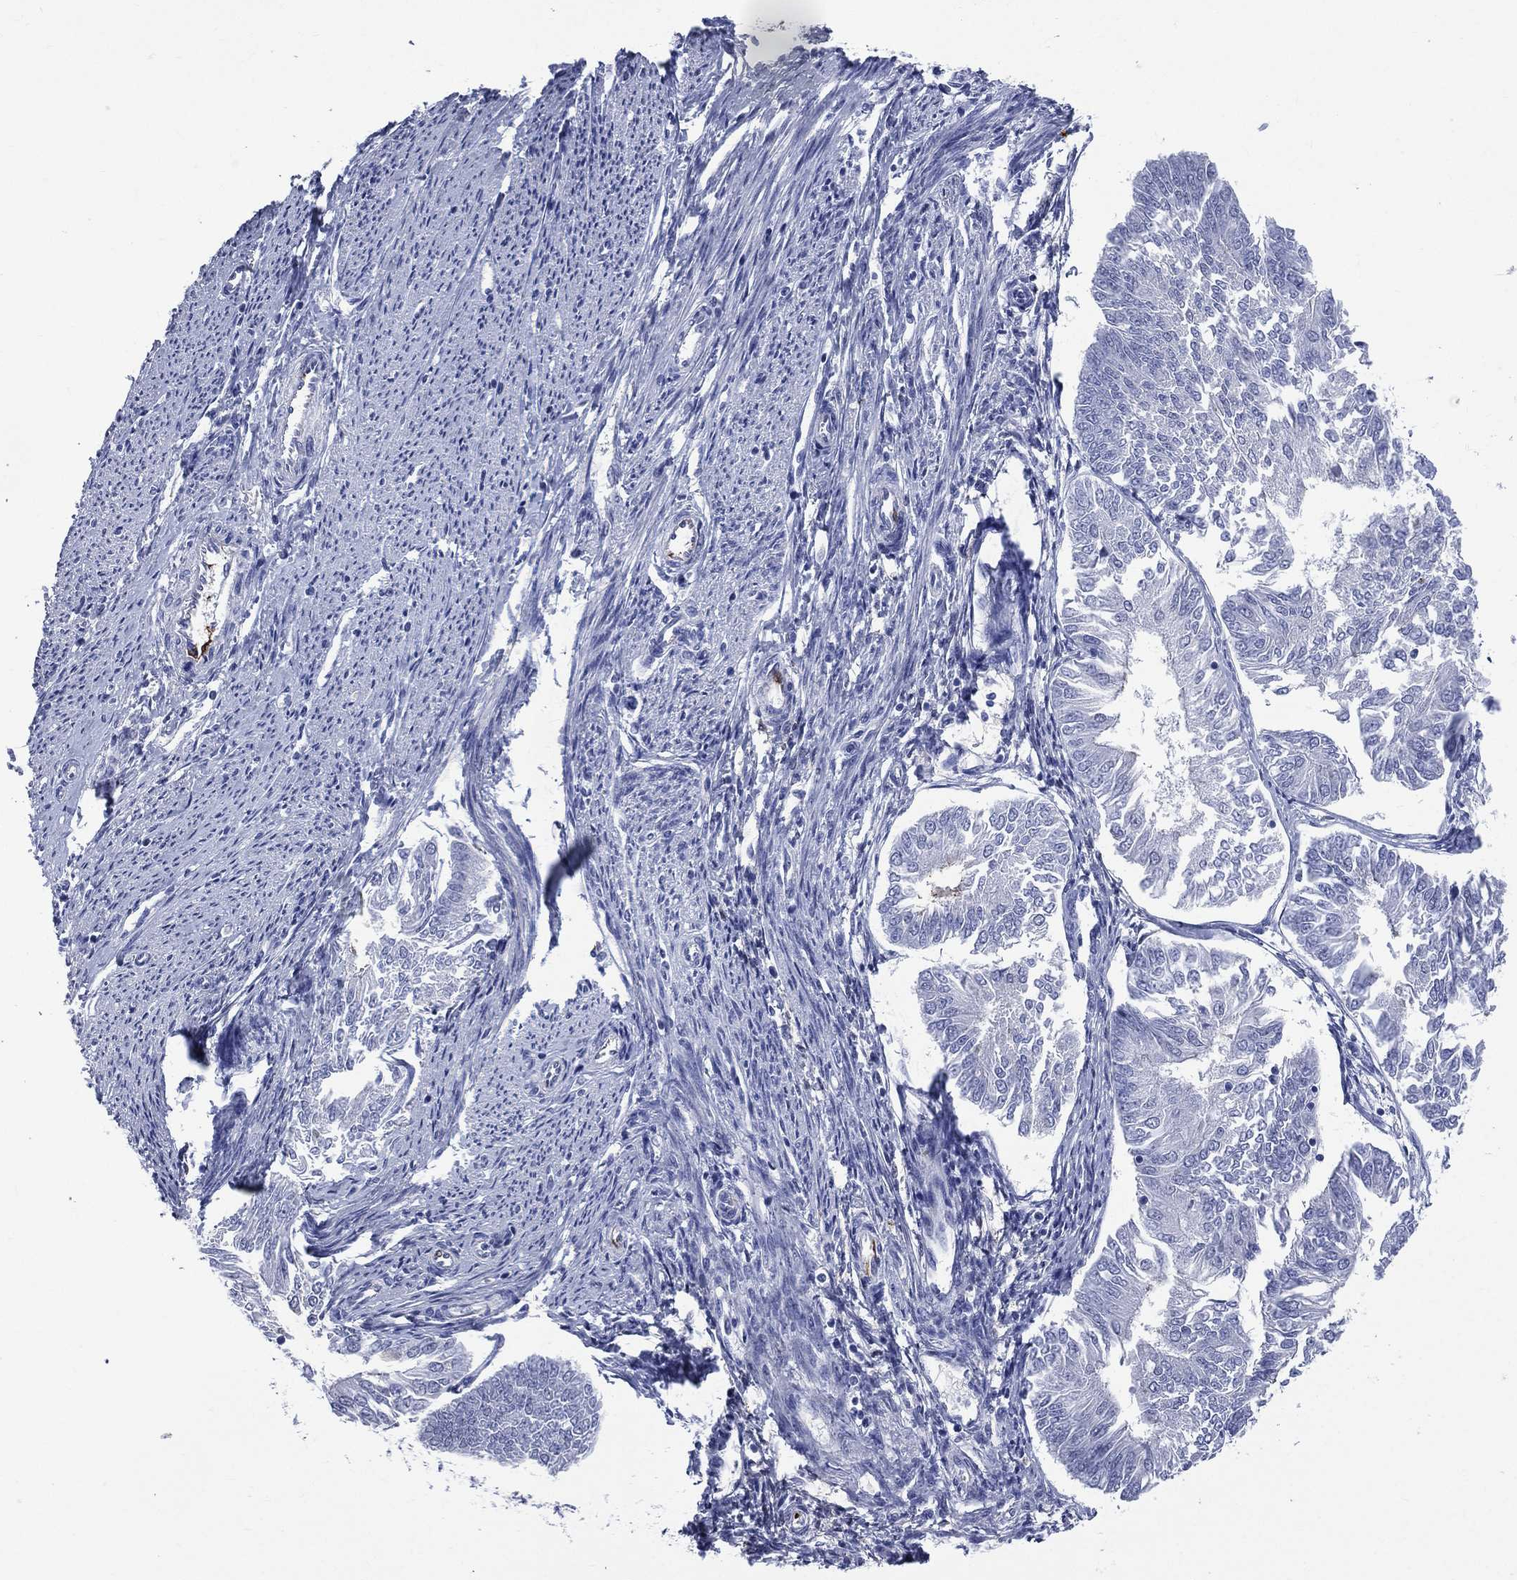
{"staining": {"intensity": "negative", "quantity": "none", "location": "none"}, "tissue": "endometrial cancer", "cell_type": "Tumor cells", "image_type": "cancer", "snomed": [{"axis": "morphology", "description": "Adenocarcinoma, NOS"}, {"axis": "topography", "description": "Endometrium"}], "caption": "DAB (3,3'-diaminobenzidine) immunohistochemical staining of human endometrial adenocarcinoma reveals no significant positivity in tumor cells.", "gene": "AKAP3", "patient": {"sex": "female", "age": 58}}